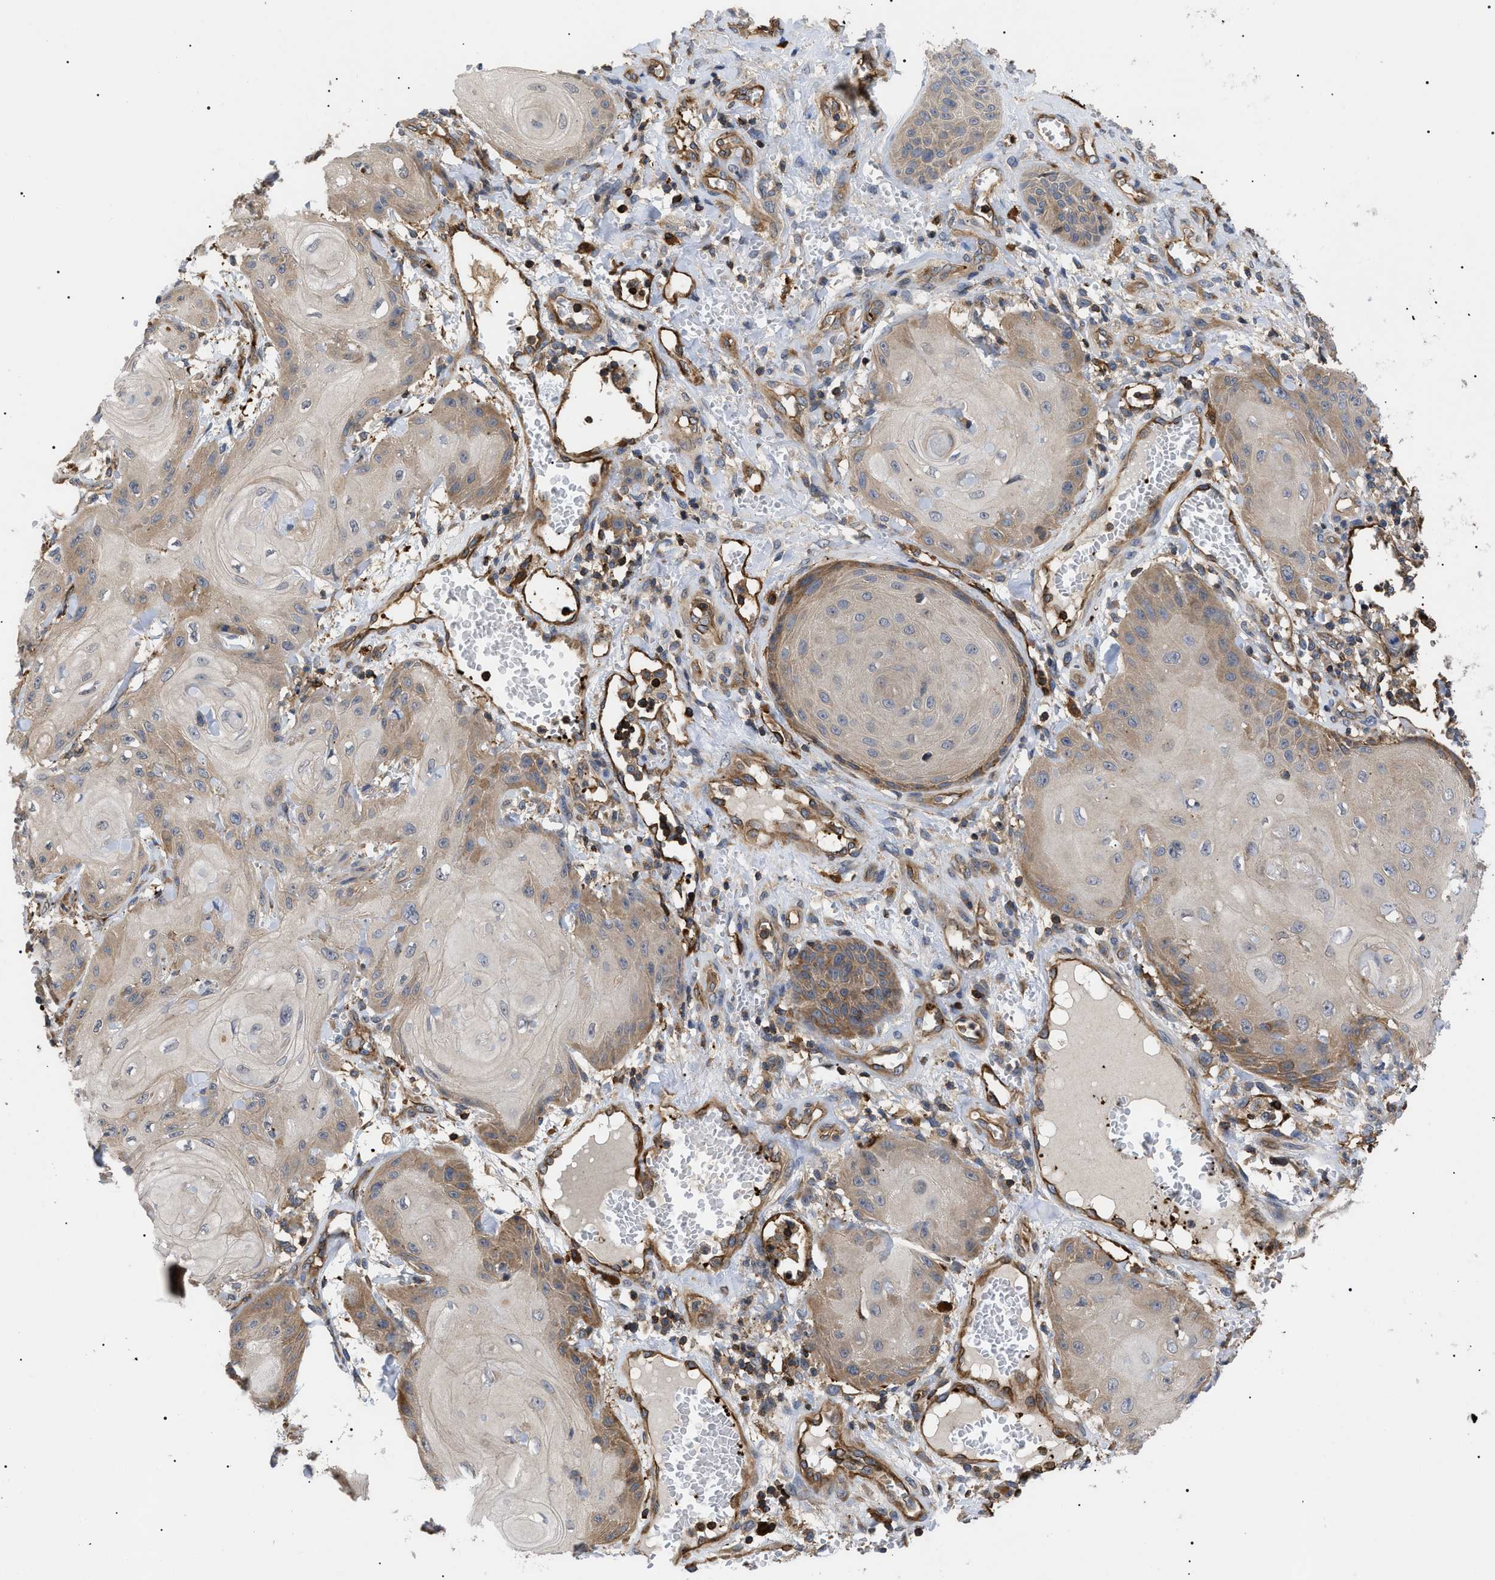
{"staining": {"intensity": "moderate", "quantity": "25%-75%", "location": "cytoplasmic/membranous"}, "tissue": "skin cancer", "cell_type": "Tumor cells", "image_type": "cancer", "snomed": [{"axis": "morphology", "description": "Squamous cell carcinoma, NOS"}, {"axis": "topography", "description": "Skin"}], "caption": "Protein expression analysis of skin cancer displays moderate cytoplasmic/membranous staining in approximately 25%-75% of tumor cells.", "gene": "TMTC4", "patient": {"sex": "male", "age": 74}}